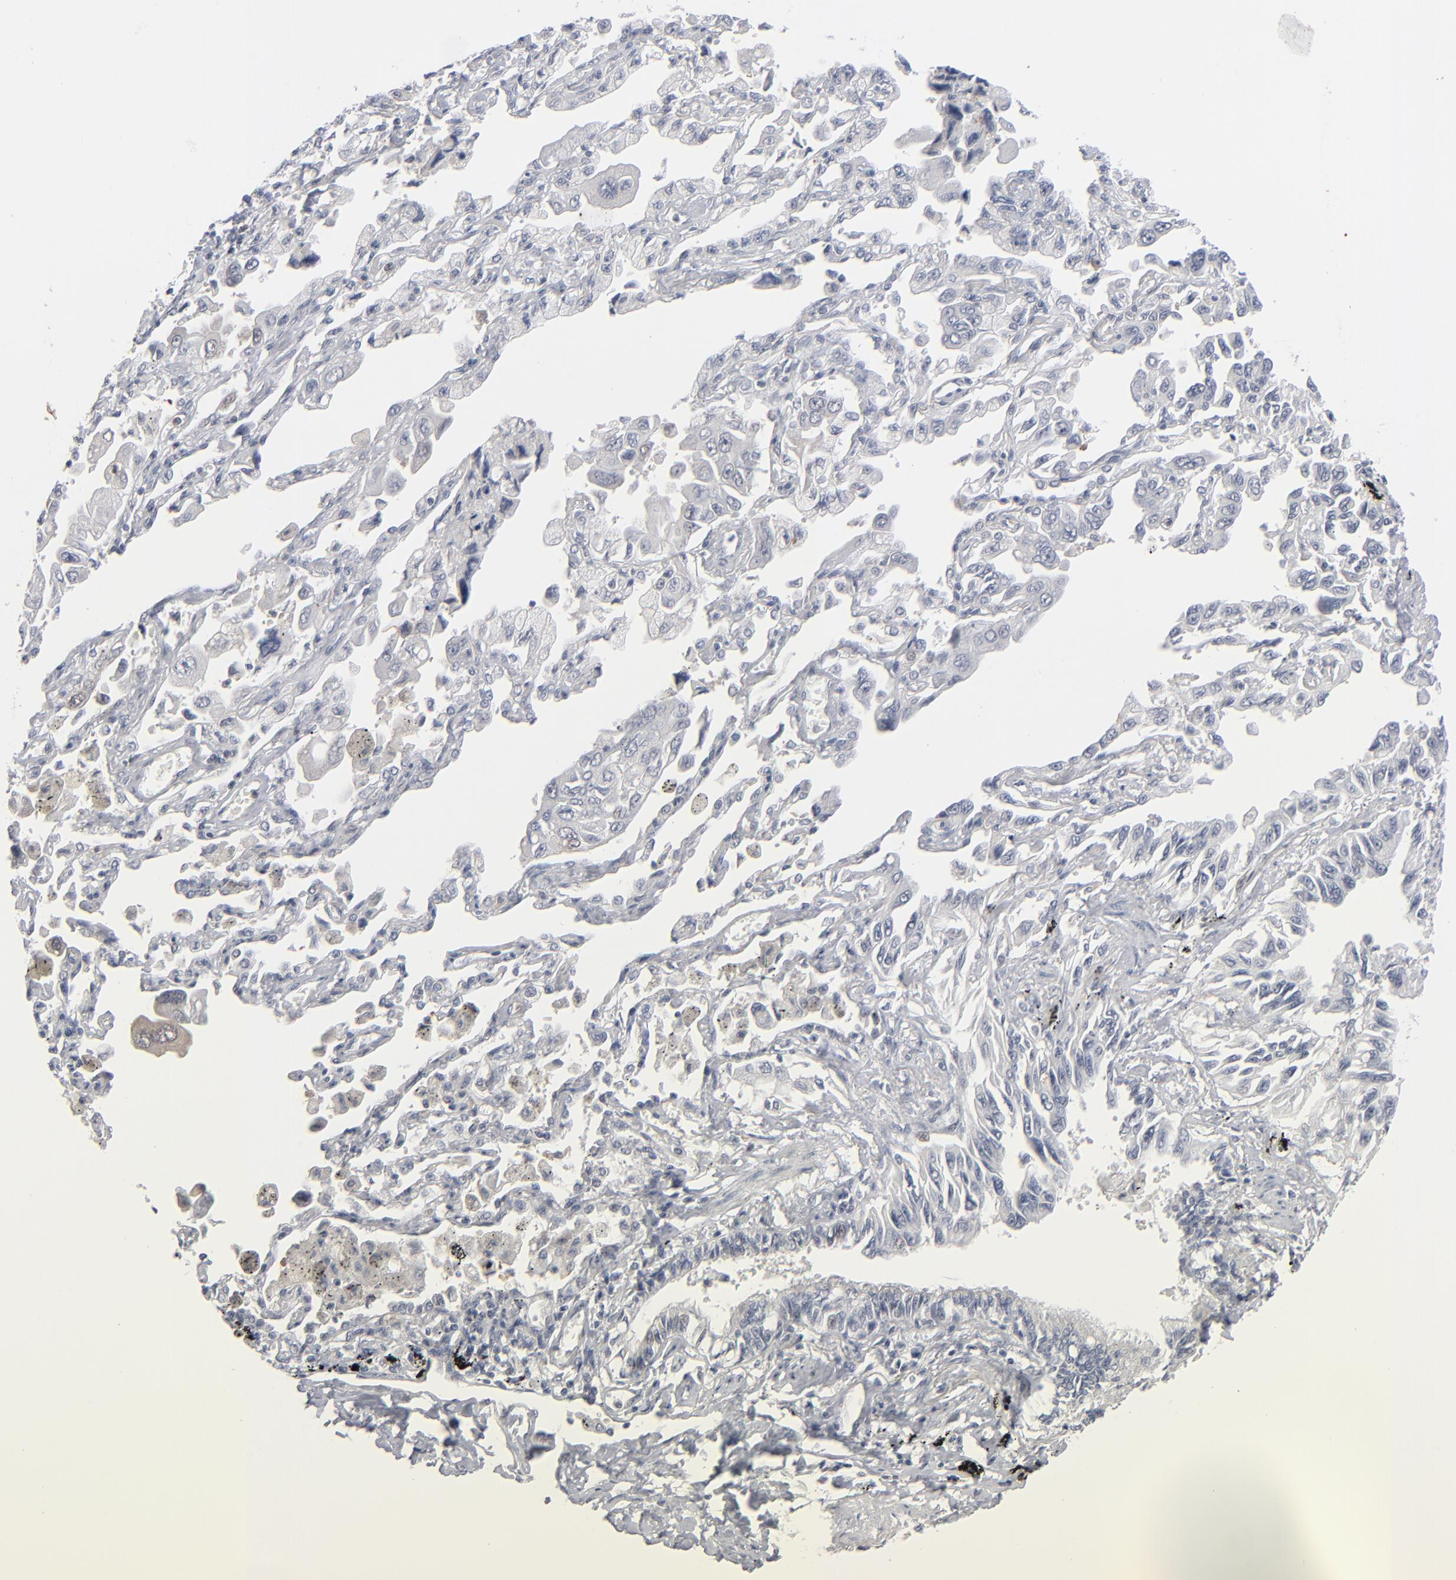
{"staining": {"intensity": "negative", "quantity": "none", "location": "none"}, "tissue": "lung cancer", "cell_type": "Tumor cells", "image_type": "cancer", "snomed": [{"axis": "morphology", "description": "Adenocarcinoma, NOS"}, {"axis": "topography", "description": "Lung"}], "caption": "DAB immunohistochemical staining of lung adenocarcinoma shows no significant staining in tumor cells.", "gene": "POF1B", "patient": {"sex": "male", "age": 64}}